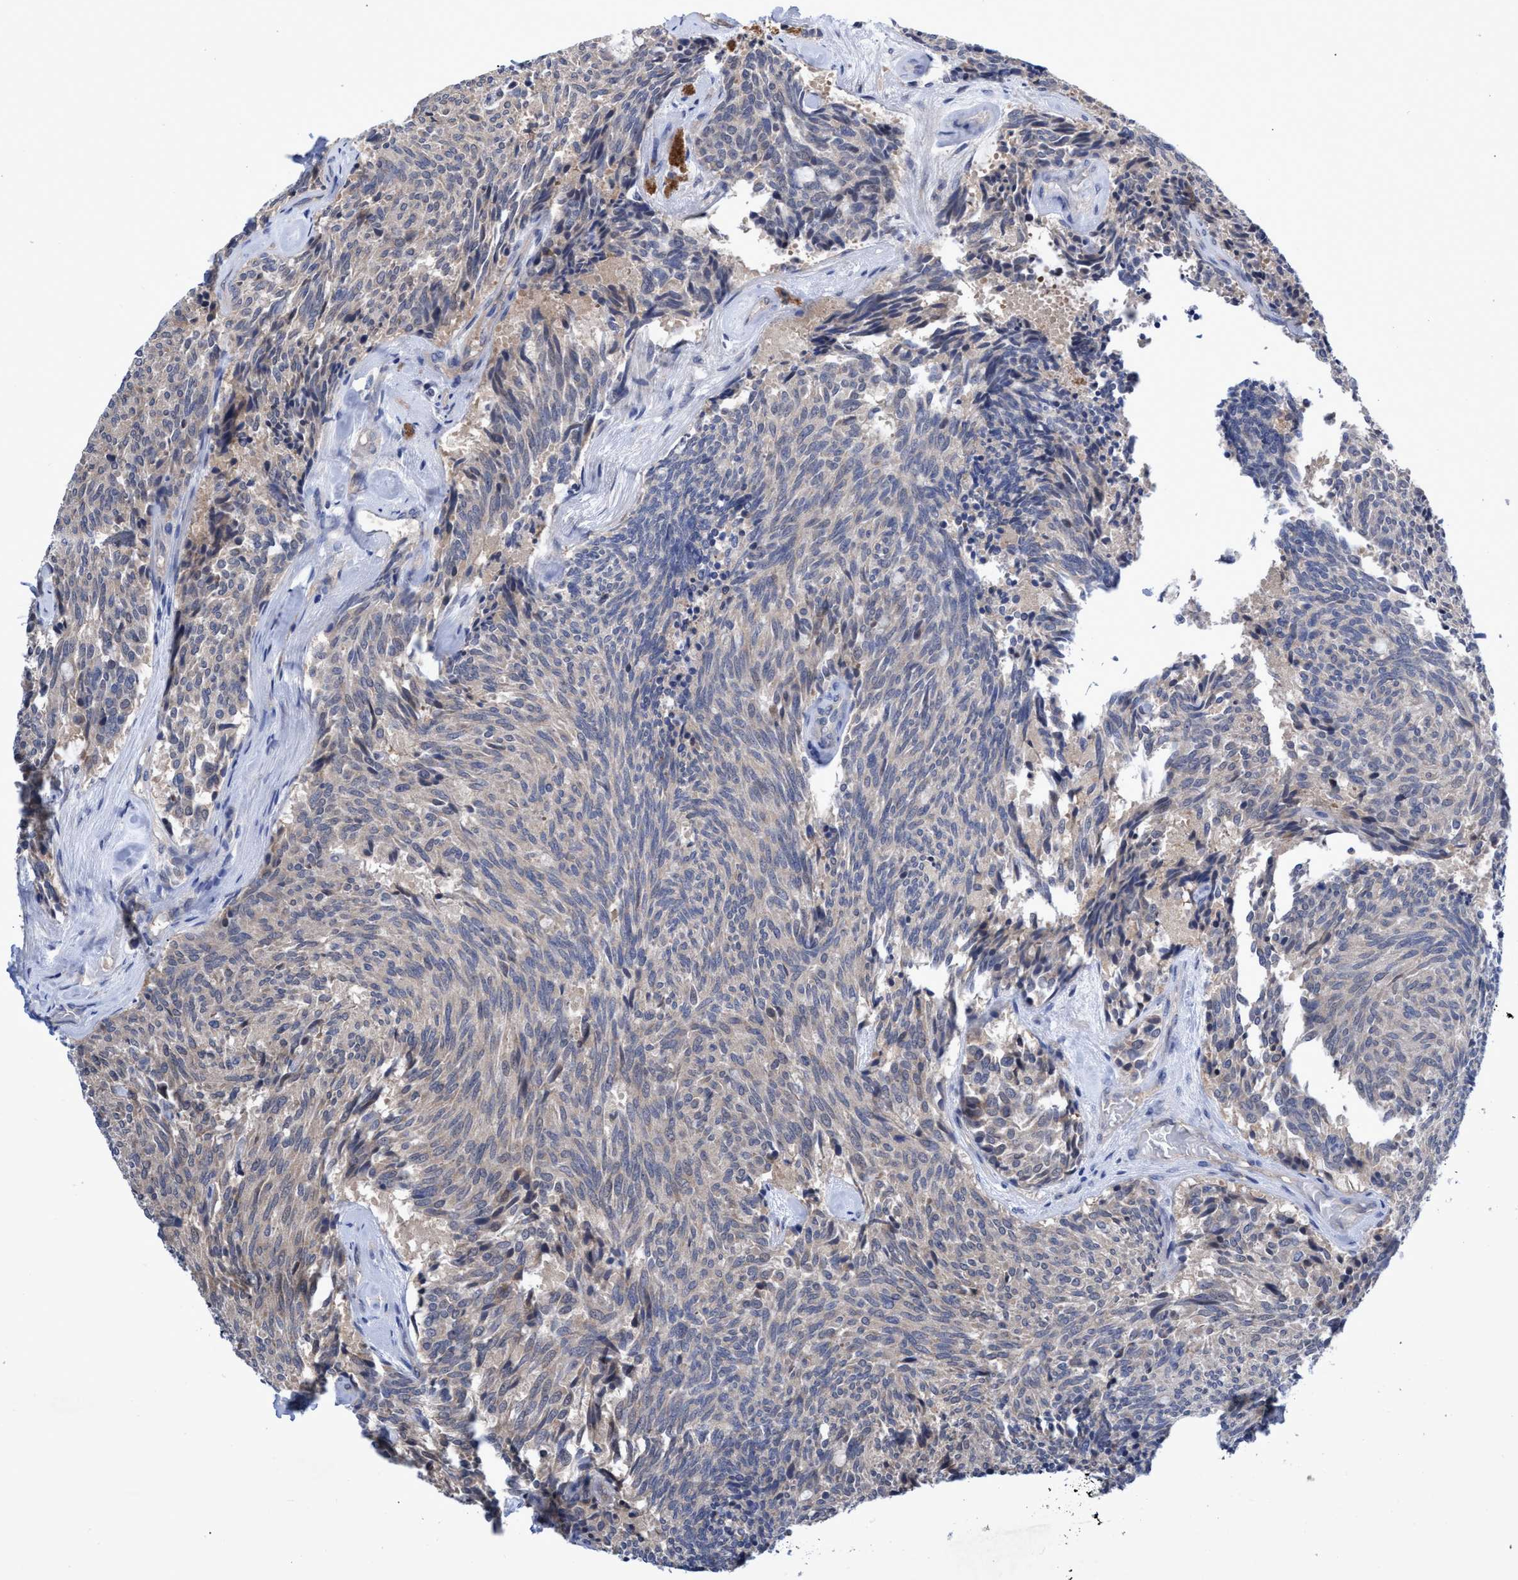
{"staining": {"intensity": "negative", "quantity": "none", "location": "none"}, "tissue": "carcinoid", "cell_type": "Tumor cells", "image_type": "cancer", "snomed": [{"axis": "morphology", "description": "Carcinoid, malignant, NOS"}, {"axis": "topography", "description": "Pancreas"}], "caption": "Malignant carcinoid was stained to show a protein in brown. There is no significant staining in tumor cells.", "gene": "SVEP1", "patient": {"sex": "female", "age": 54}}